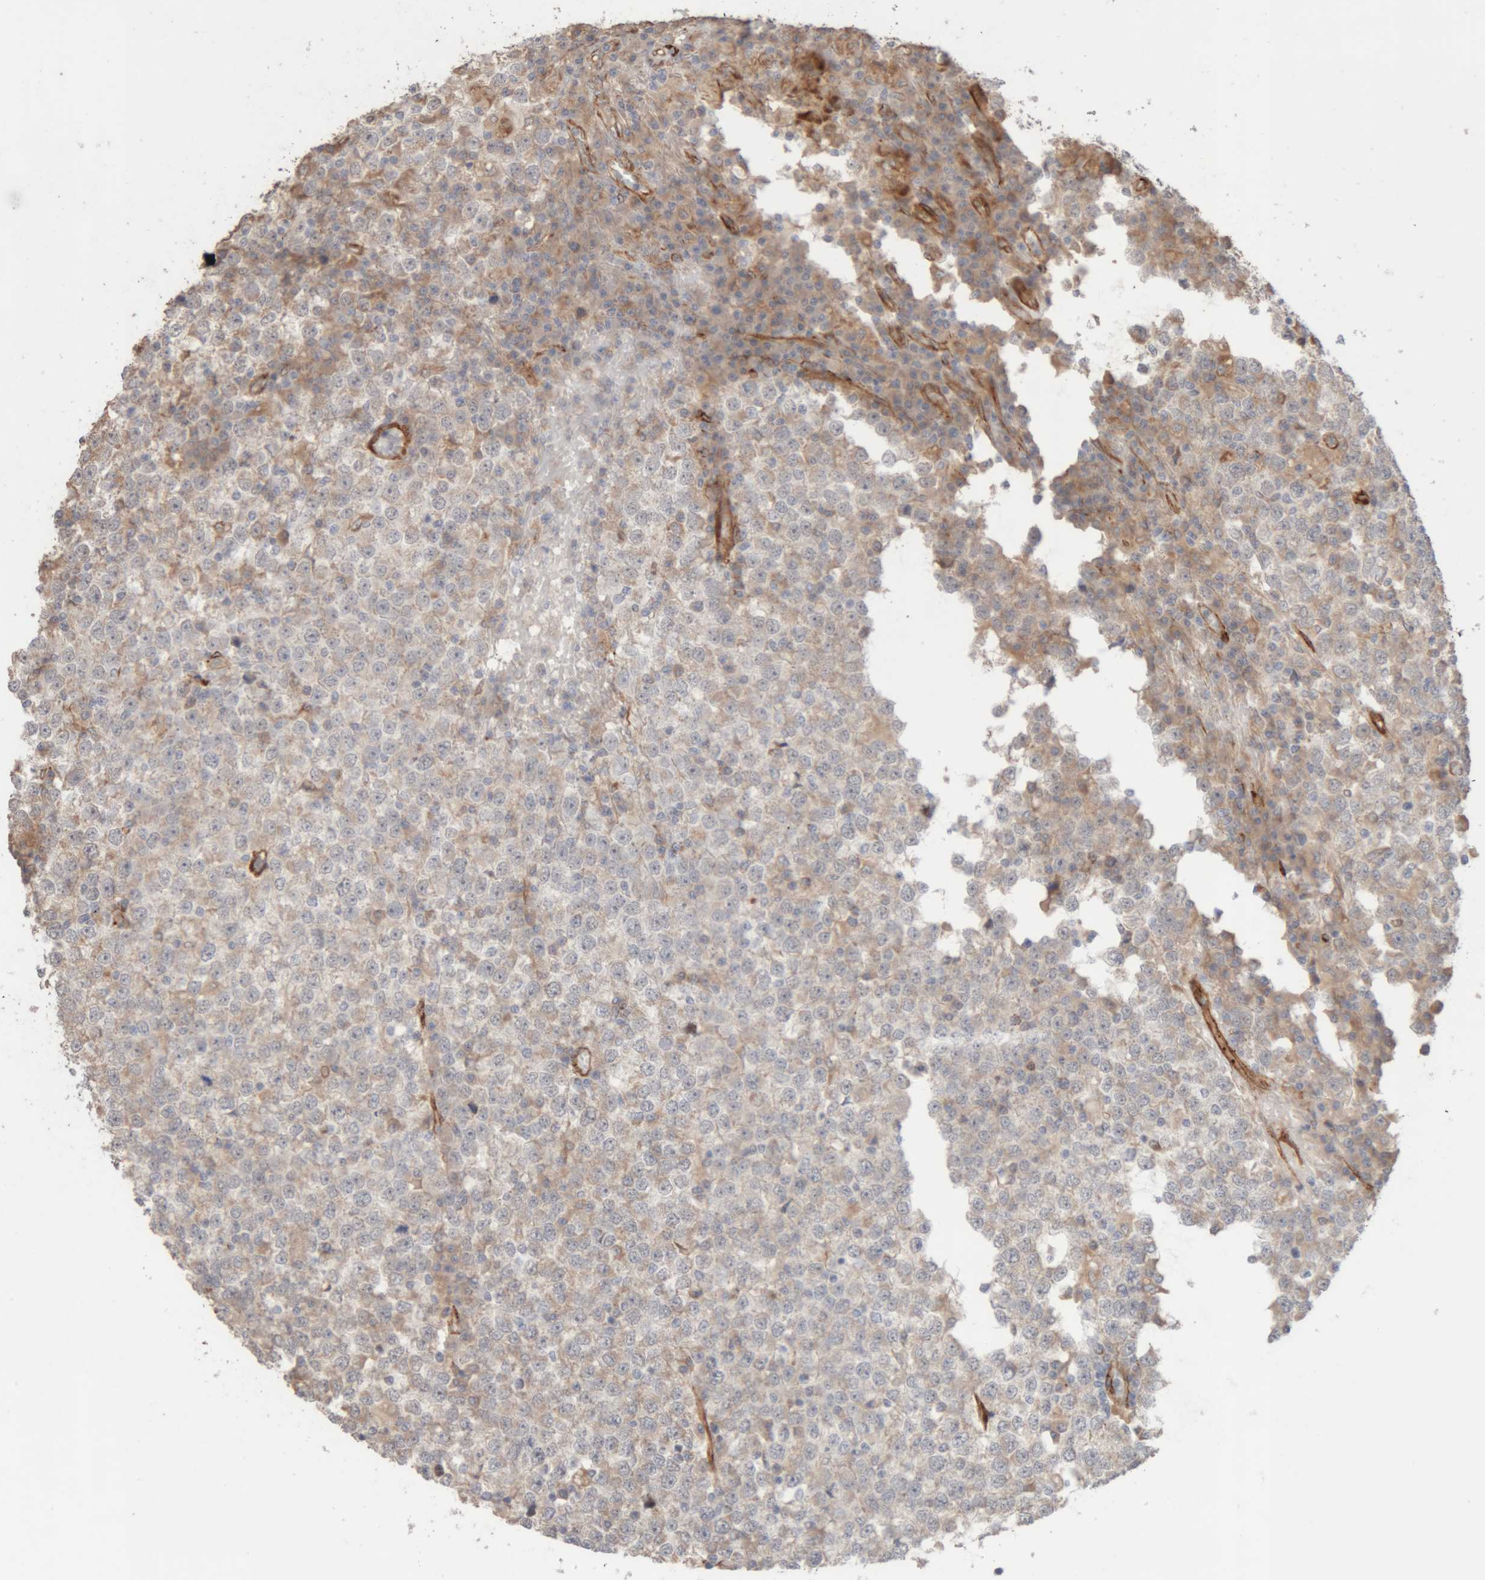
{"staining": {"intensity": "negative", "quantity": "none", "location": "none"}, "tissue": "testis cancer", "cell_type": "Tumor cells", "image_type": "cancer", "snomed": [{"axis": "morphology", "description": "Seminoma, NOS"}, {"axis": "topography", "description": "Testis"}], "caption": "IHC of human testis cancer (seminoma) exhibits no expression in tumor cells.", "gene": "RAB32", "patient": {"sex": "male", "age": 65}}